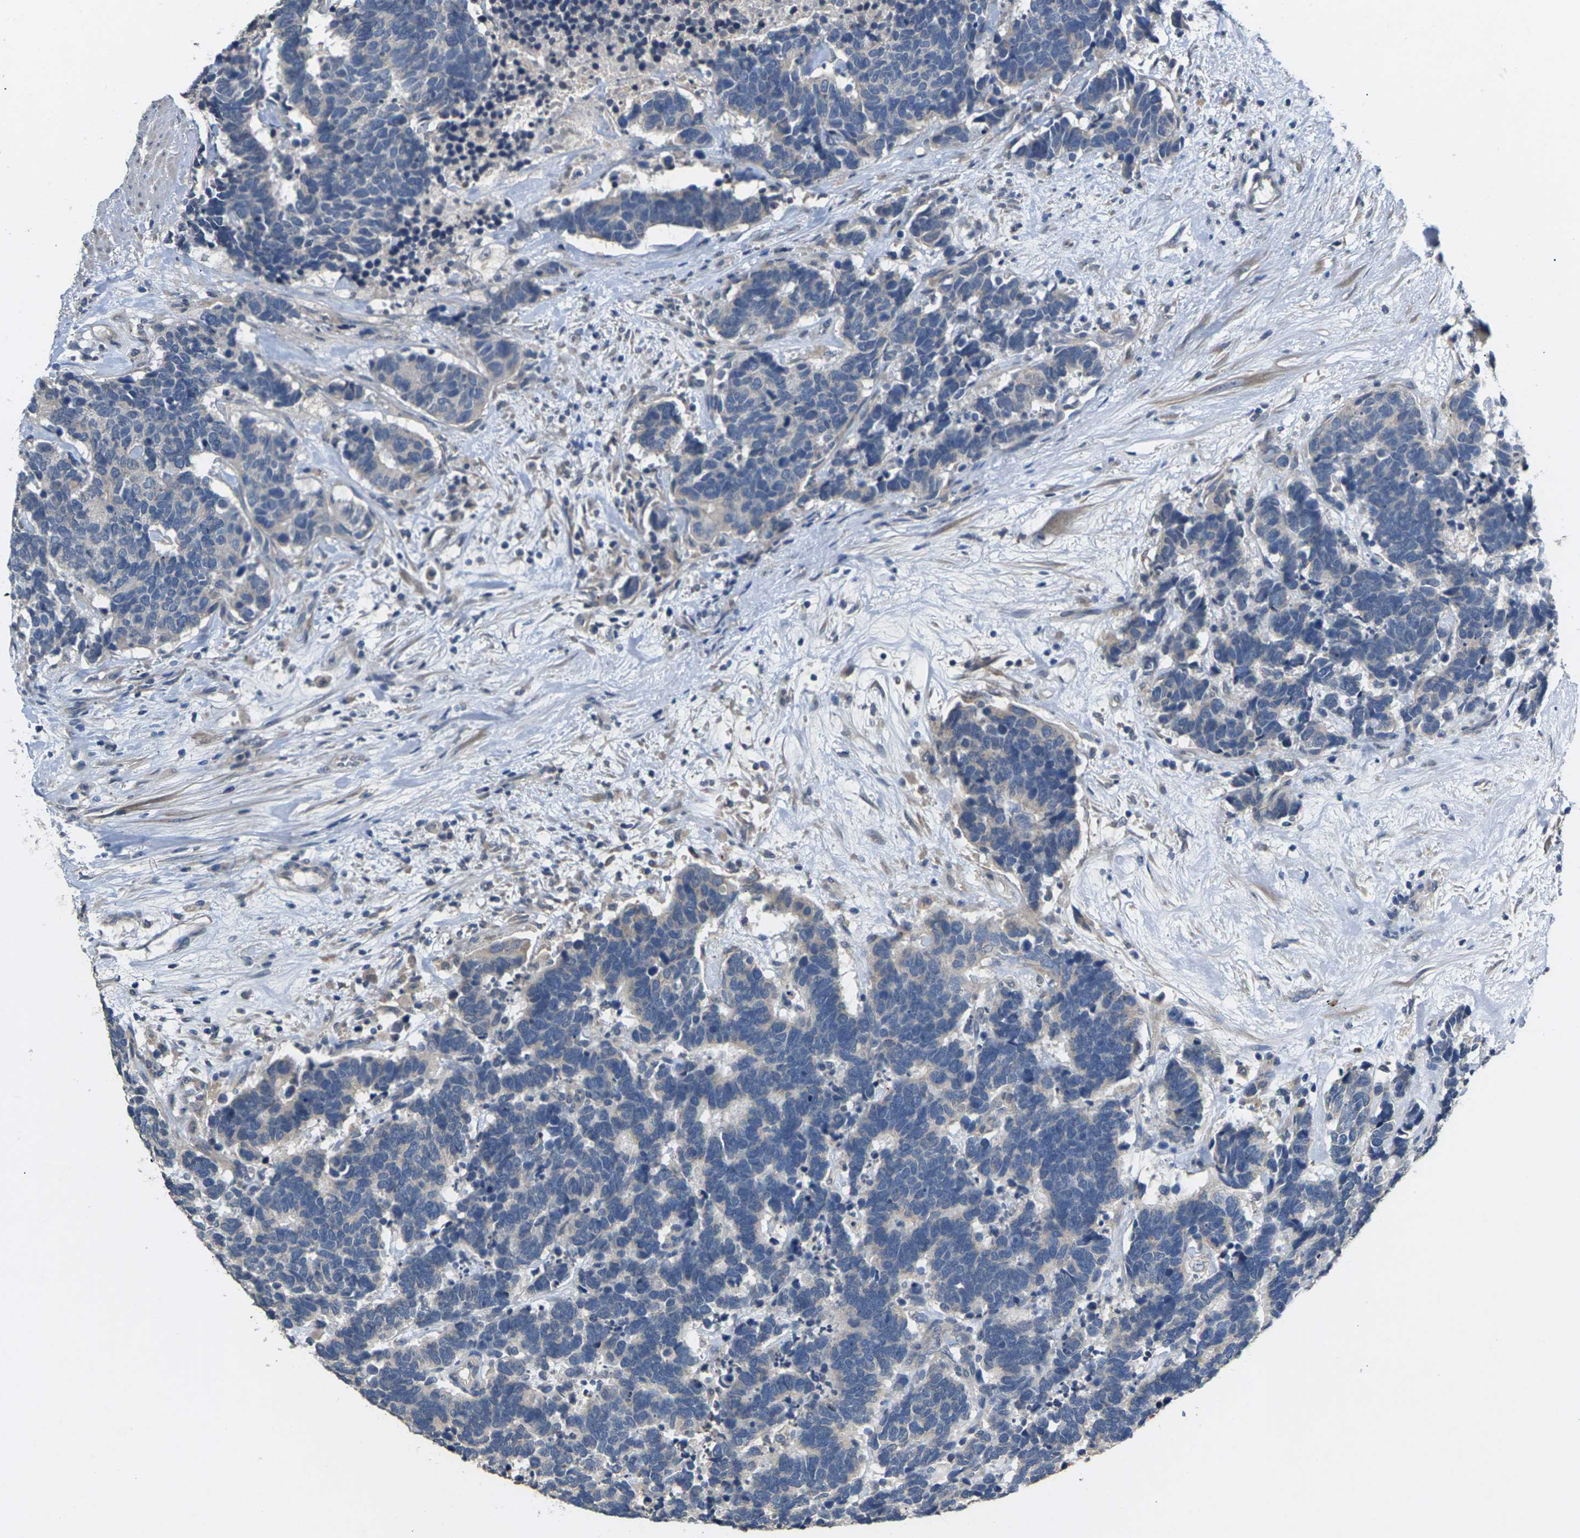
{"staining": {"intensity": "negative", "quantity": "none", "location": "none"}, "tissue": "carcinoid", "cell_type": "Tumor cells", "image_type": "cancer", "snomed": [{"axis": "morphology", "description": "Carcinoma, NOS"}, {"axis": "morphology", "description": "Carcinoid, malignant, NOS"}, {"axis": "topography", "description": "Urinary bladder"}], "caption": "DAB immunohistochemical staining of human carcinoid (malignant) reveals no significant expression in tumor cells. (DAB IHC visualized using brightfield microscopy, high magnification).", "gene": "SLC2A2", "patient": {"sex": "male", "age": 57}}